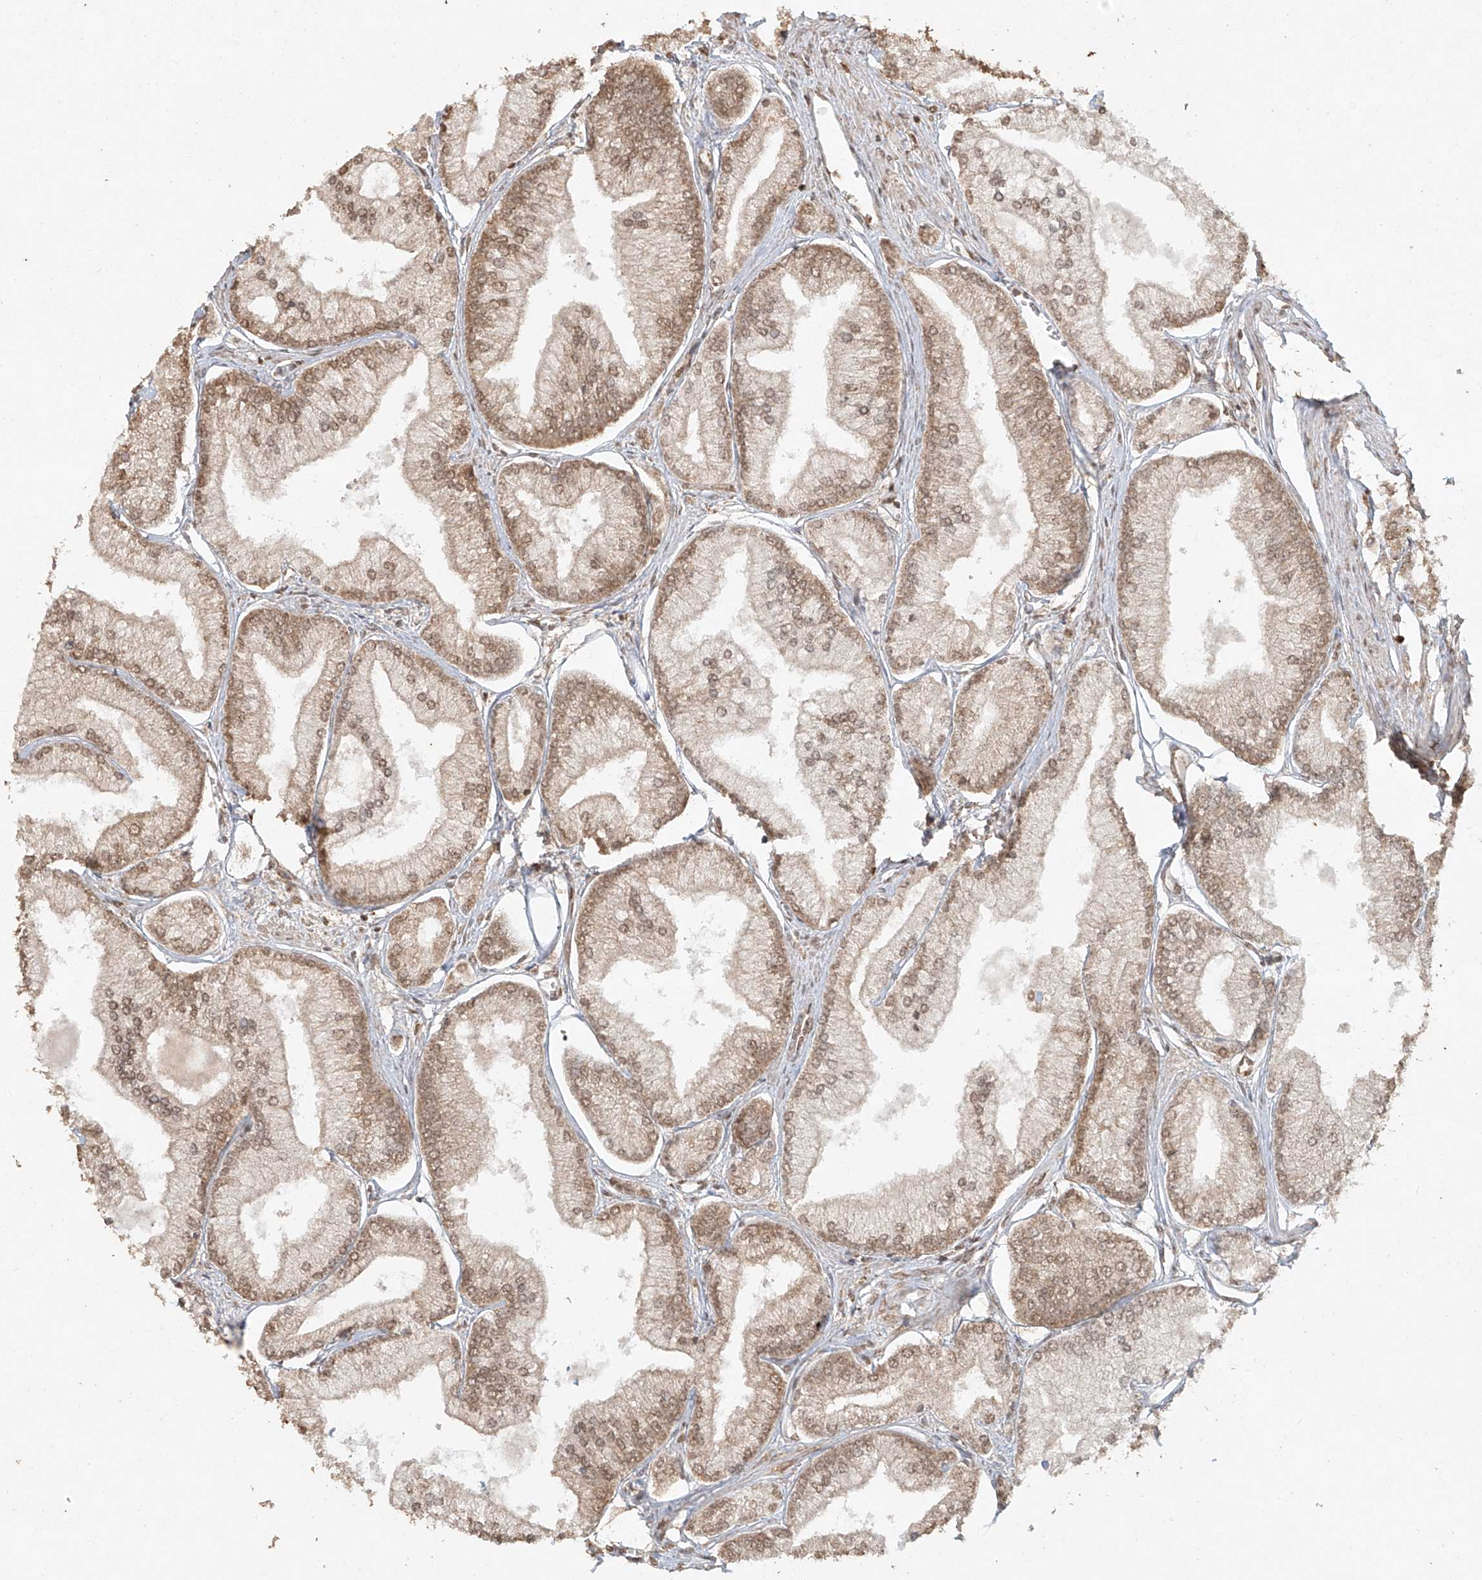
{"staining": {"intensity": "moderate", "quantity": ">75%", "location": "nuclear"}, "tissue": "prostate cancer", "cell_type": "Tumor cells", "image_type": "cancer", "snomed": [{"axis": "morphology", "description": "Adenocarcinoma, Low grade"}, {"axis": "topography", "description": "Prostate"}], "caption": "Immunohistochemical staining of human prostate cancer exhibits medium levels of moderate nuclear staining in approximately >75% of tumor cells.", "gene": "TIGAR", "patient": {"sex": "male", "age": 52}}